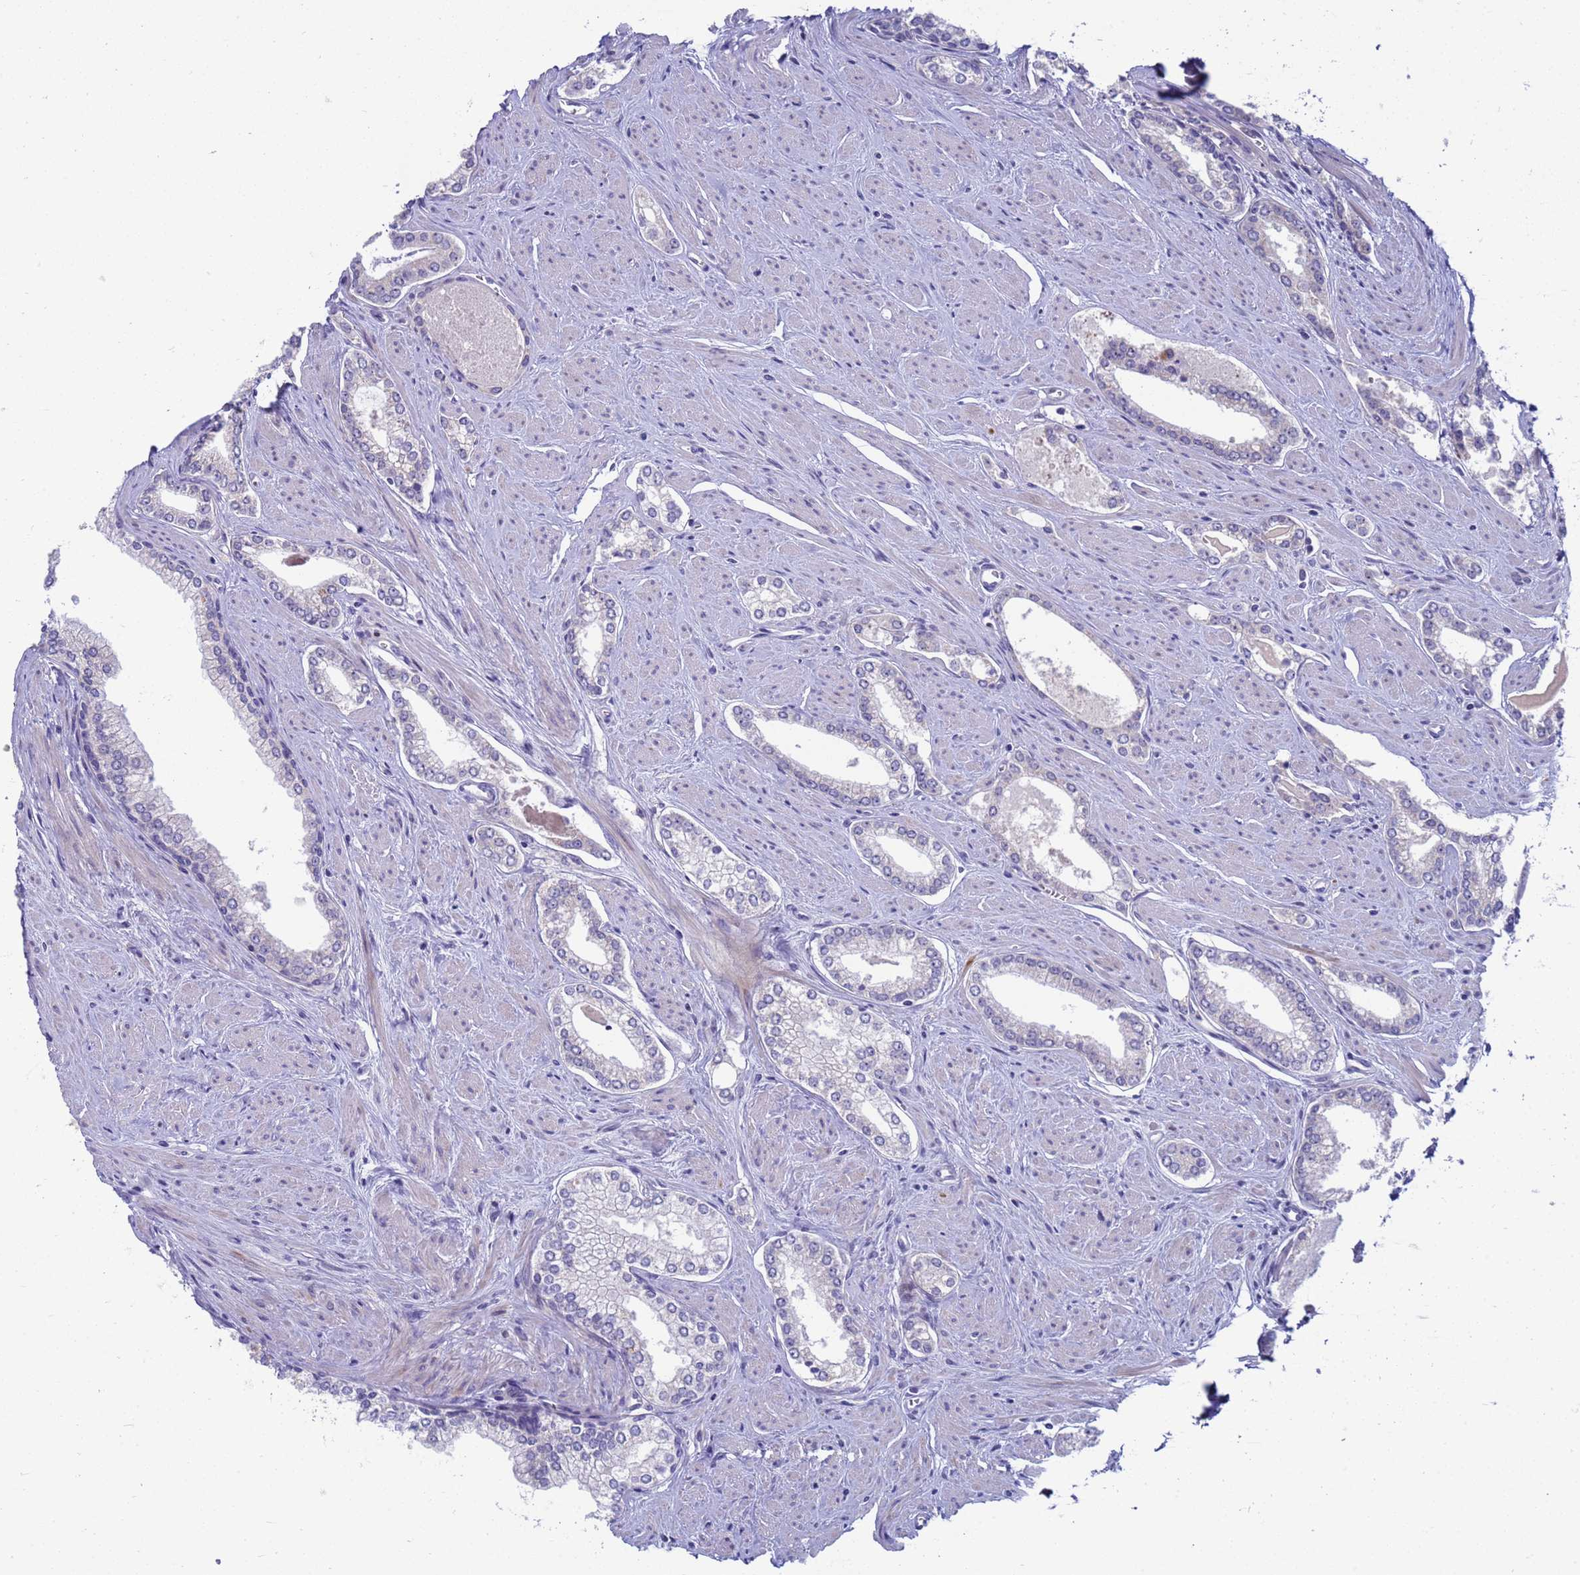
{"staining": {"intensity": "negative", "quantity": "none", "location": "none"}, "tissue": "prostate cancer", "cell_type": "Tumor cells", "image_type": "cancer", "snomed": [{"axis": "morphology", "description": "Adenocarcinoma, Low grade"}, {"axis": "topography", "description": "Prostate and seminal vesicle, NOS"}], "caption": "Image shows no significant protein positivity in tumor cells of prostate cancer (low-grade adenocarcinoma).", "gene": "LRATD1", "patient": {"sex": "male", "age": 60}}